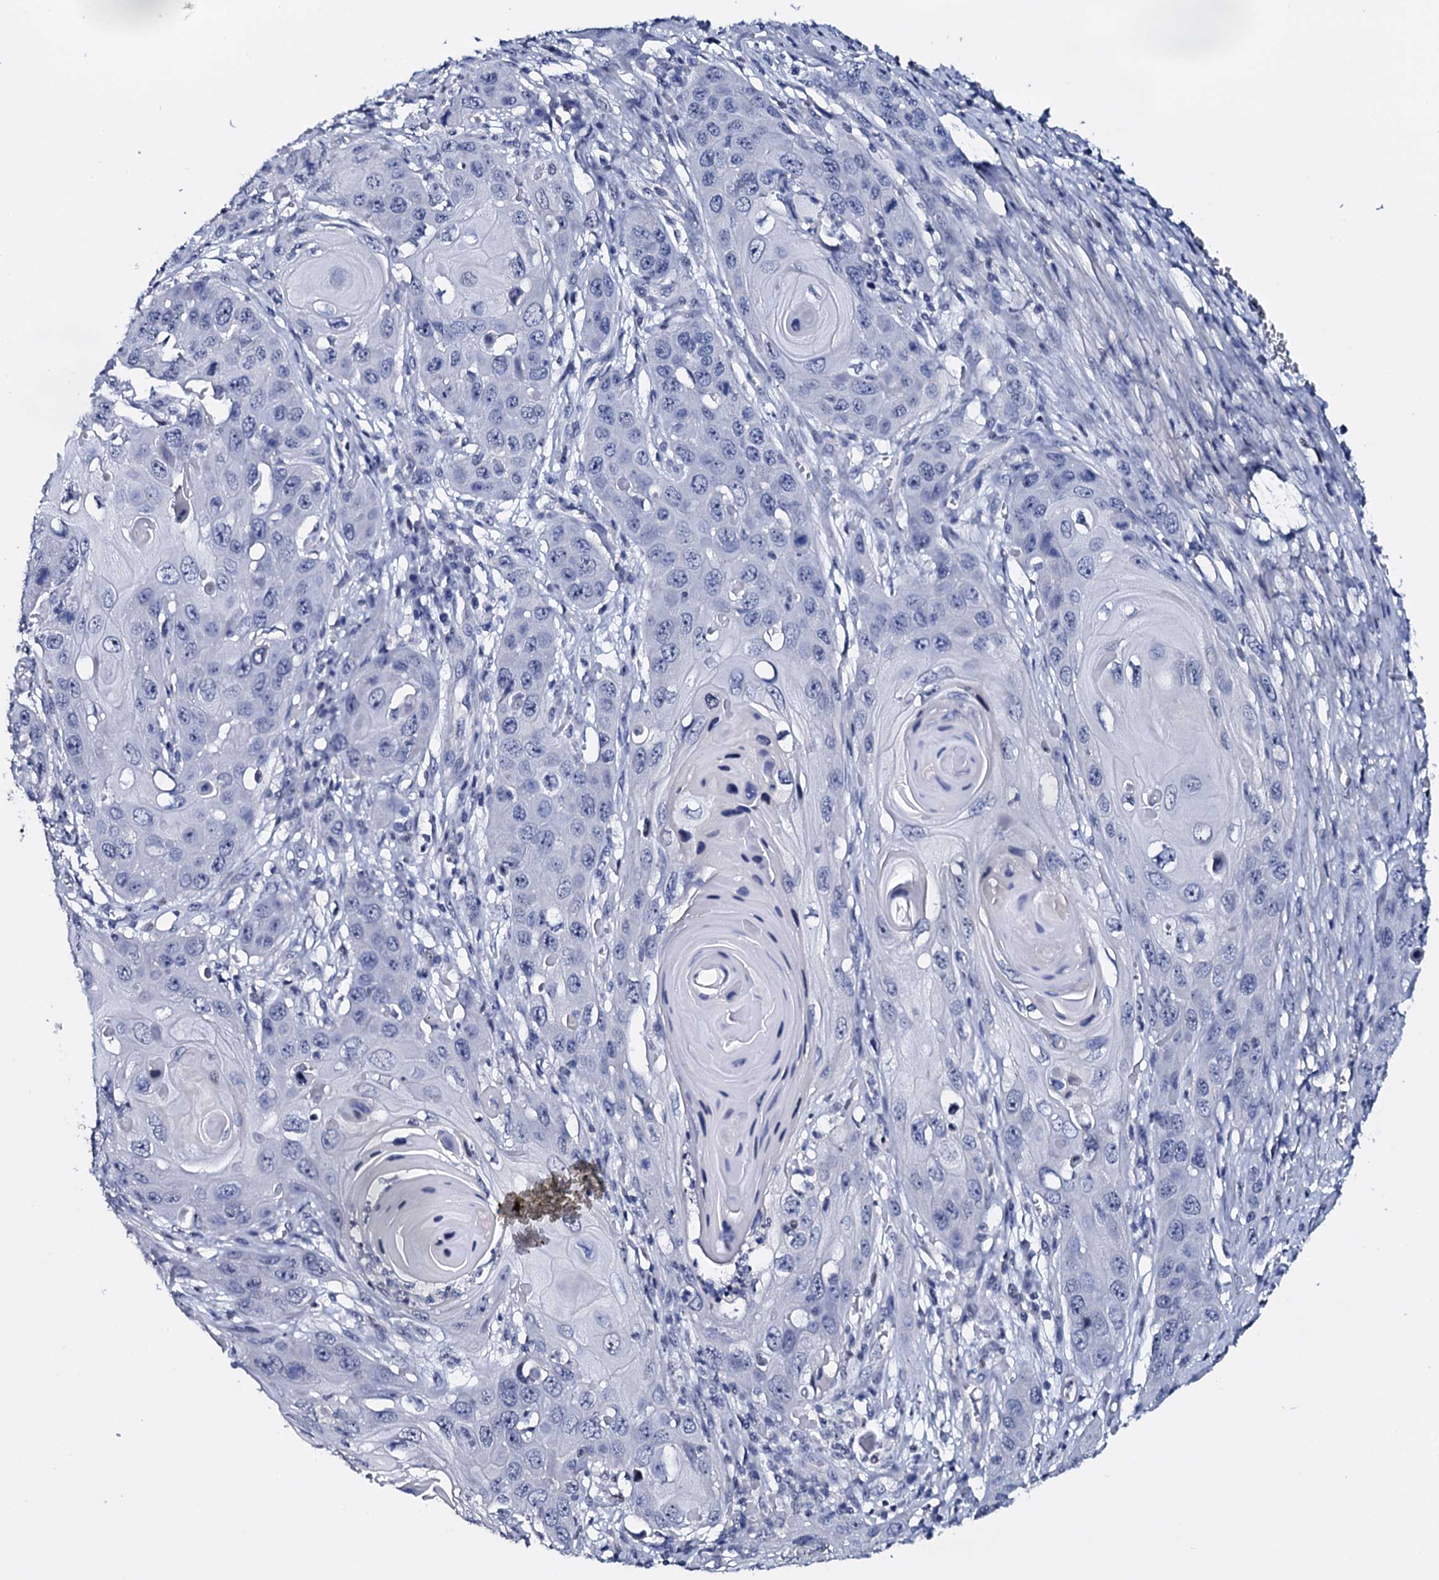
{"staining": {"intensity": "negative", "quantity": "none", "location": "none"}, "tissue": "skin cancer", "cell_type": "Tumor cells", "image_type": "cancer", "snomed": [{"axis": "morphology", "description": "Squamous cell carcinoma, NOS"}, {"axis": "topography", "description": "Skin"}], "caption": "Human skin cancer stained for a protein using immunohistochemistry (IHC) exhibits no staining in tumor cells.", "gene": "NPM2", "patient": {"sex": "male", "age": 55}}